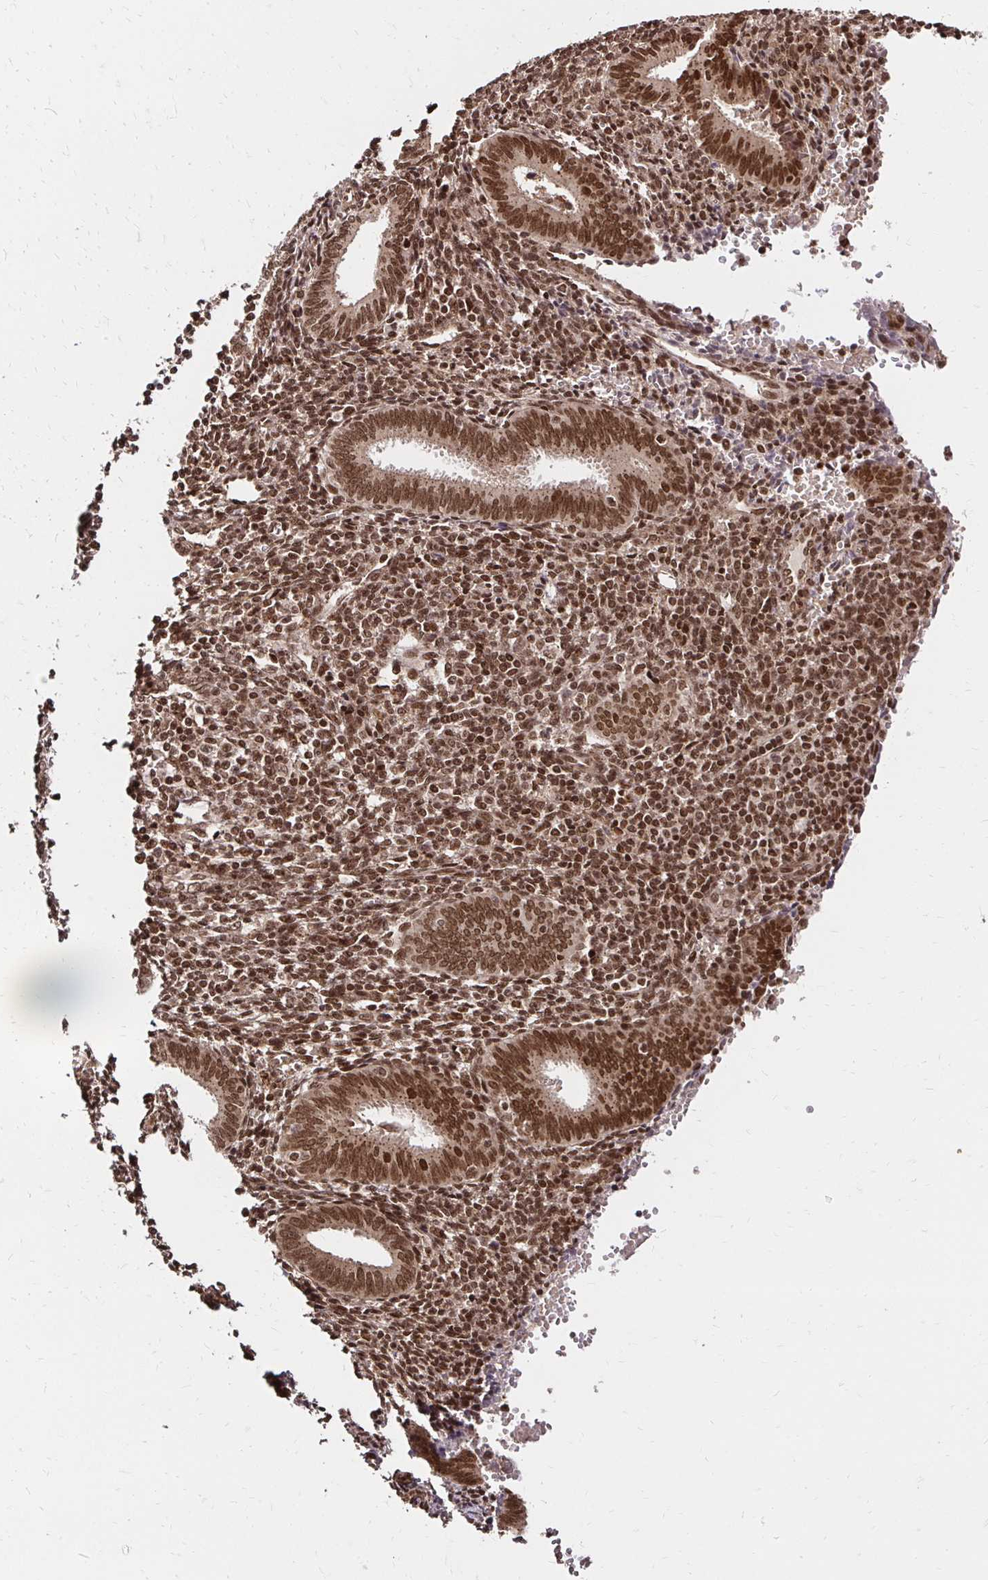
{"staining": {"intensity": "strong", "quantity": ">75%", "location": "cytoplasmic/membranous,nuclear"}, "tissue": "endometrium", "cell_type": "Cells in endometrial stroma", "image_type": "normal", "snomed": [{"axis": "morphology", "description": "Normal tissue, NOS"}, {"axis": "topography", "description": "Endometrium"}], "caption": "Protein analysis of normal endometrium displays strong cytoplasmic/membranous,nuclear positivity in about >75% of cells in endometrial stroma. (DAB IHC with brightfield microscopy, high magnification).", "gene": "GLYR1", "patient": {"sex": "female", "age": 41}}